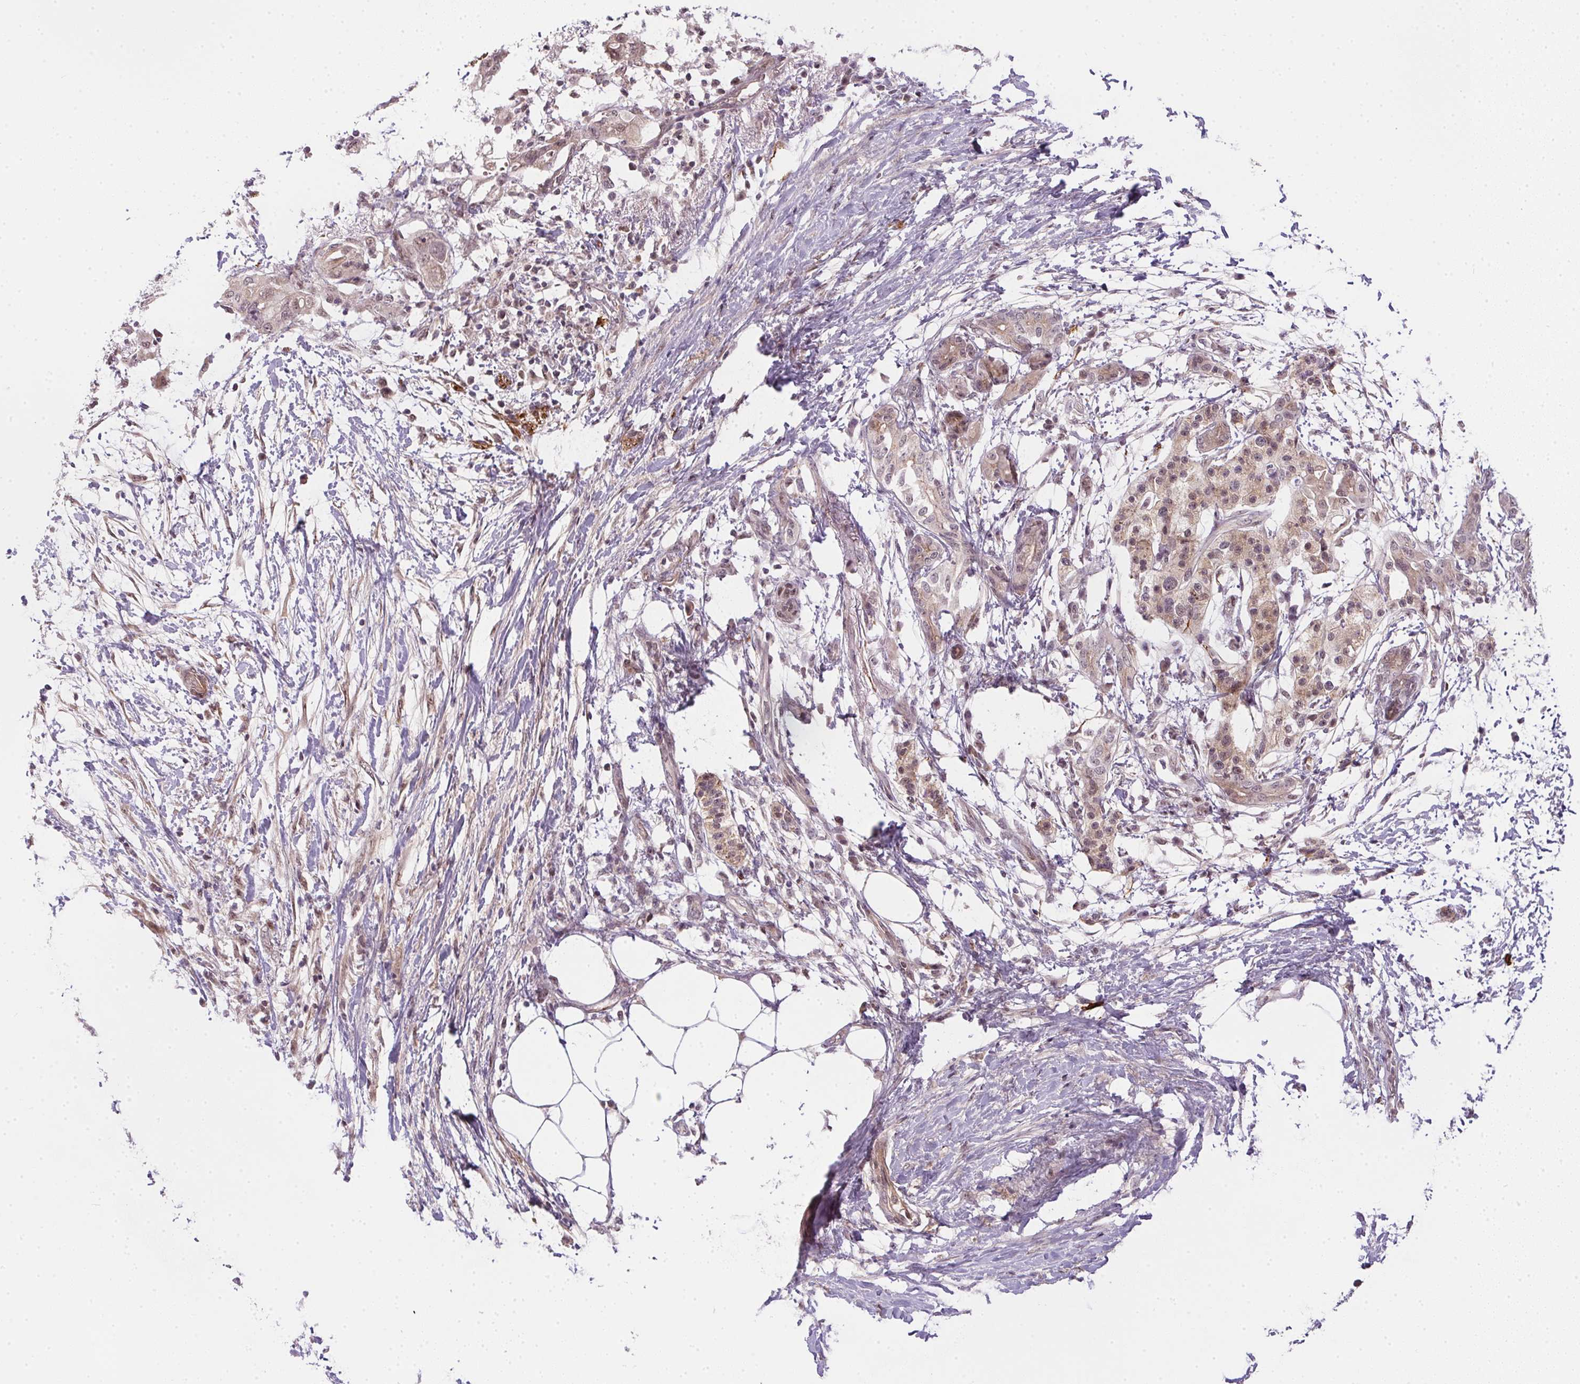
{"staining": {"intensity": "weak", "quantity": ">75%", "location": "cytoplasmic/membranous,nuclear"}, "tissue": "pancreatic cancer", "cell_type": "Tumor cells", "image_type": "cancer", "snomed": [{"axis": "morphology", "description": "Adenocarcinoma, NOS"}, {"axis": "topography", "description": "Pancreas"}], "caption": "A brown stain shows weak cytoplasmic/membranous and nuclear staining of a protein in pancreatic adenocarcinoma tumor cells. (brown staining indicates protein expression, while blue staining denotes nuclei).", "gene": "CFAP92", "patient": {"sex": "female", "age": 72}}